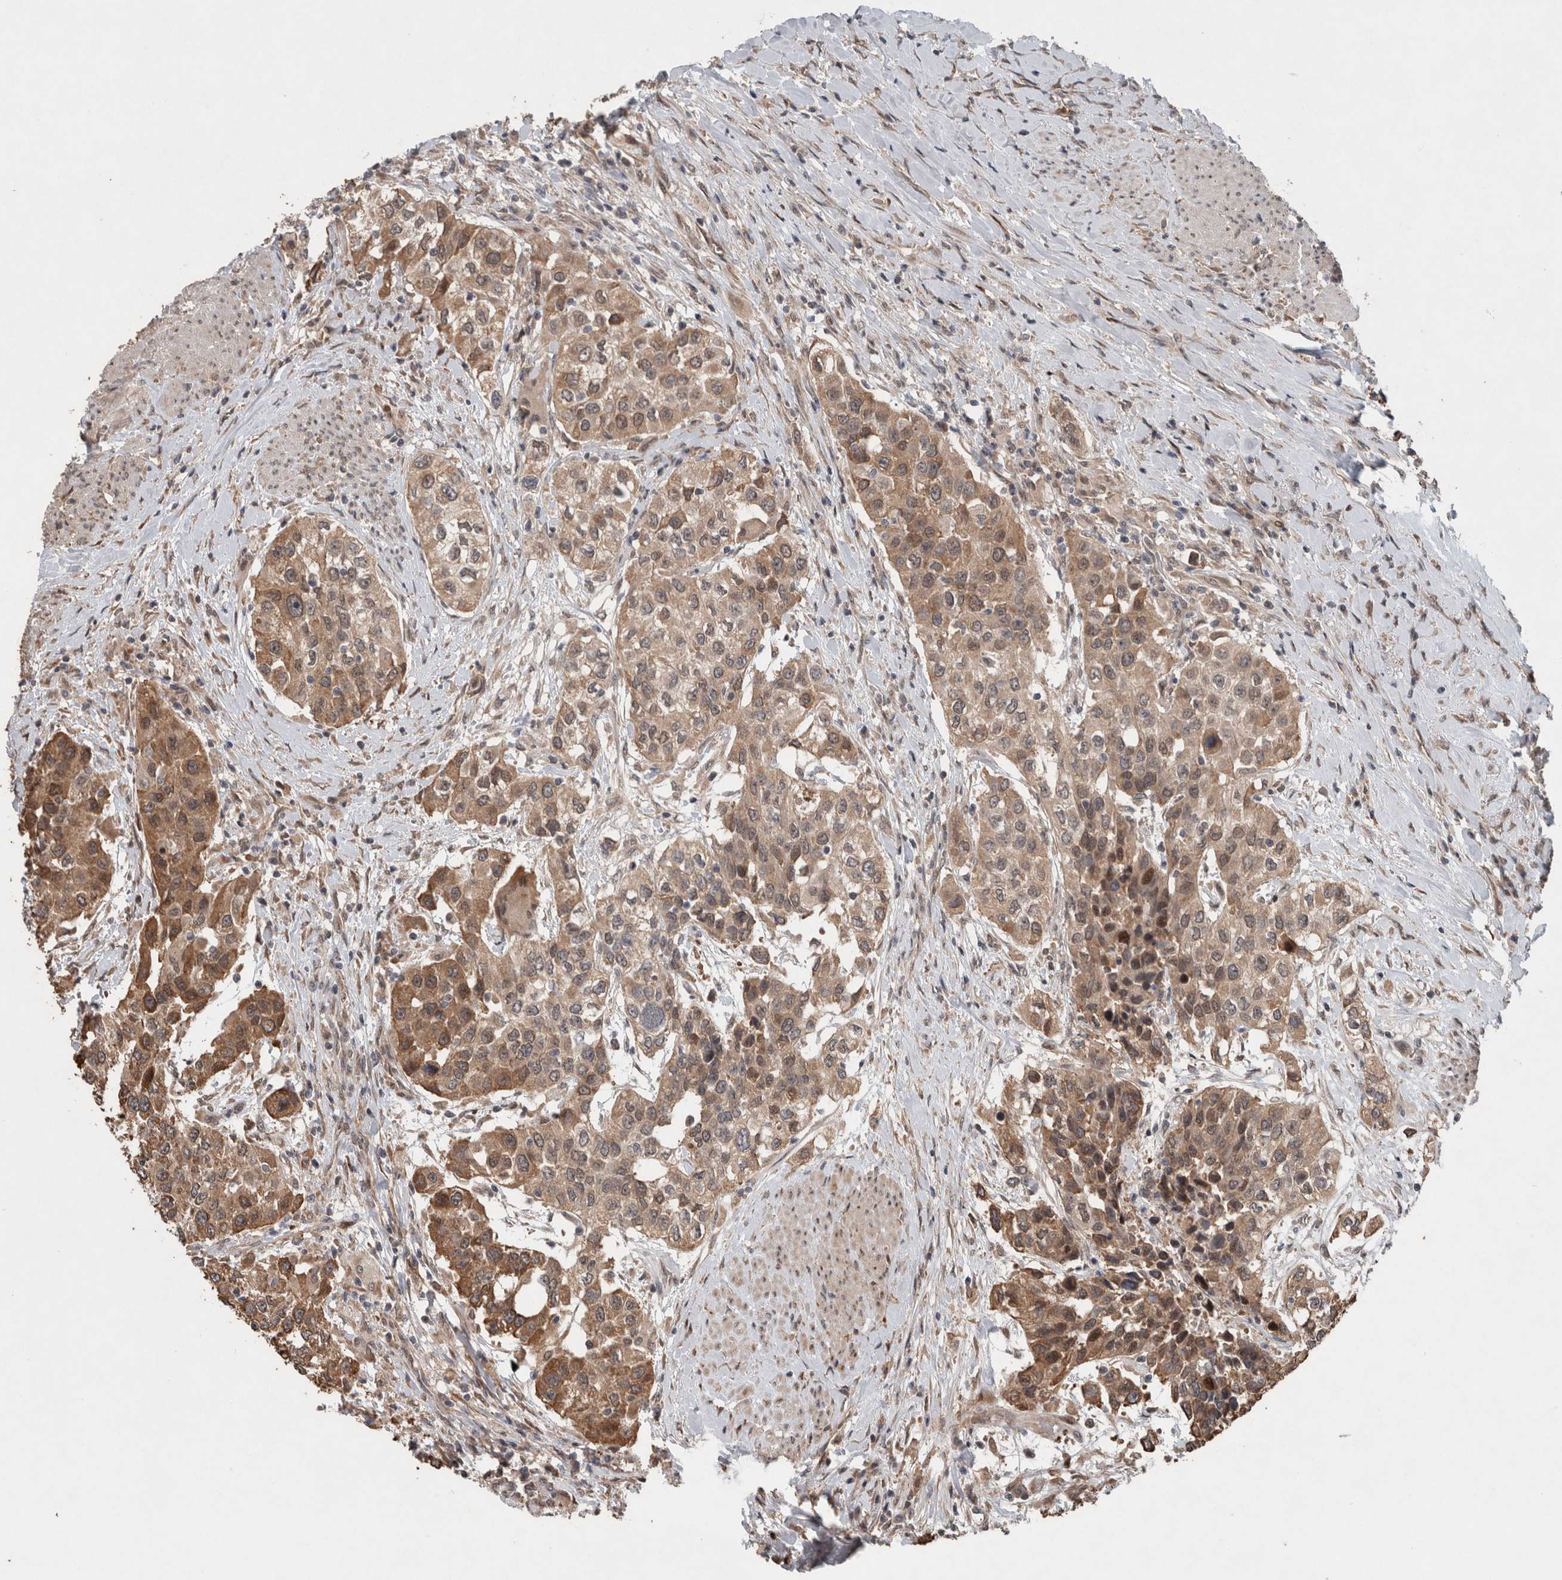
{"staining": {"intensity": "moderate", "quantity": ">75%", "location": "cytoplasmic/membranous"}, "tissue": "urothelial cancer", "cell_type": "Tumor cells", "image_type": "cancer", "snomed": [{"axis": "morphology", "description": "Urothelial carcinoma, High grade"}, {"axis": "topography", "description": "Urinary bladder"}], "caption": "High-power microscopy captured an IHC histopathology image of high-grade urothelial carcinoma, revealing moderate cytoplasmic/membranous expression in about >75% of tumor cells.", "gene": "GIMAP6", "patient": {"sex": "female", "age": 80}}